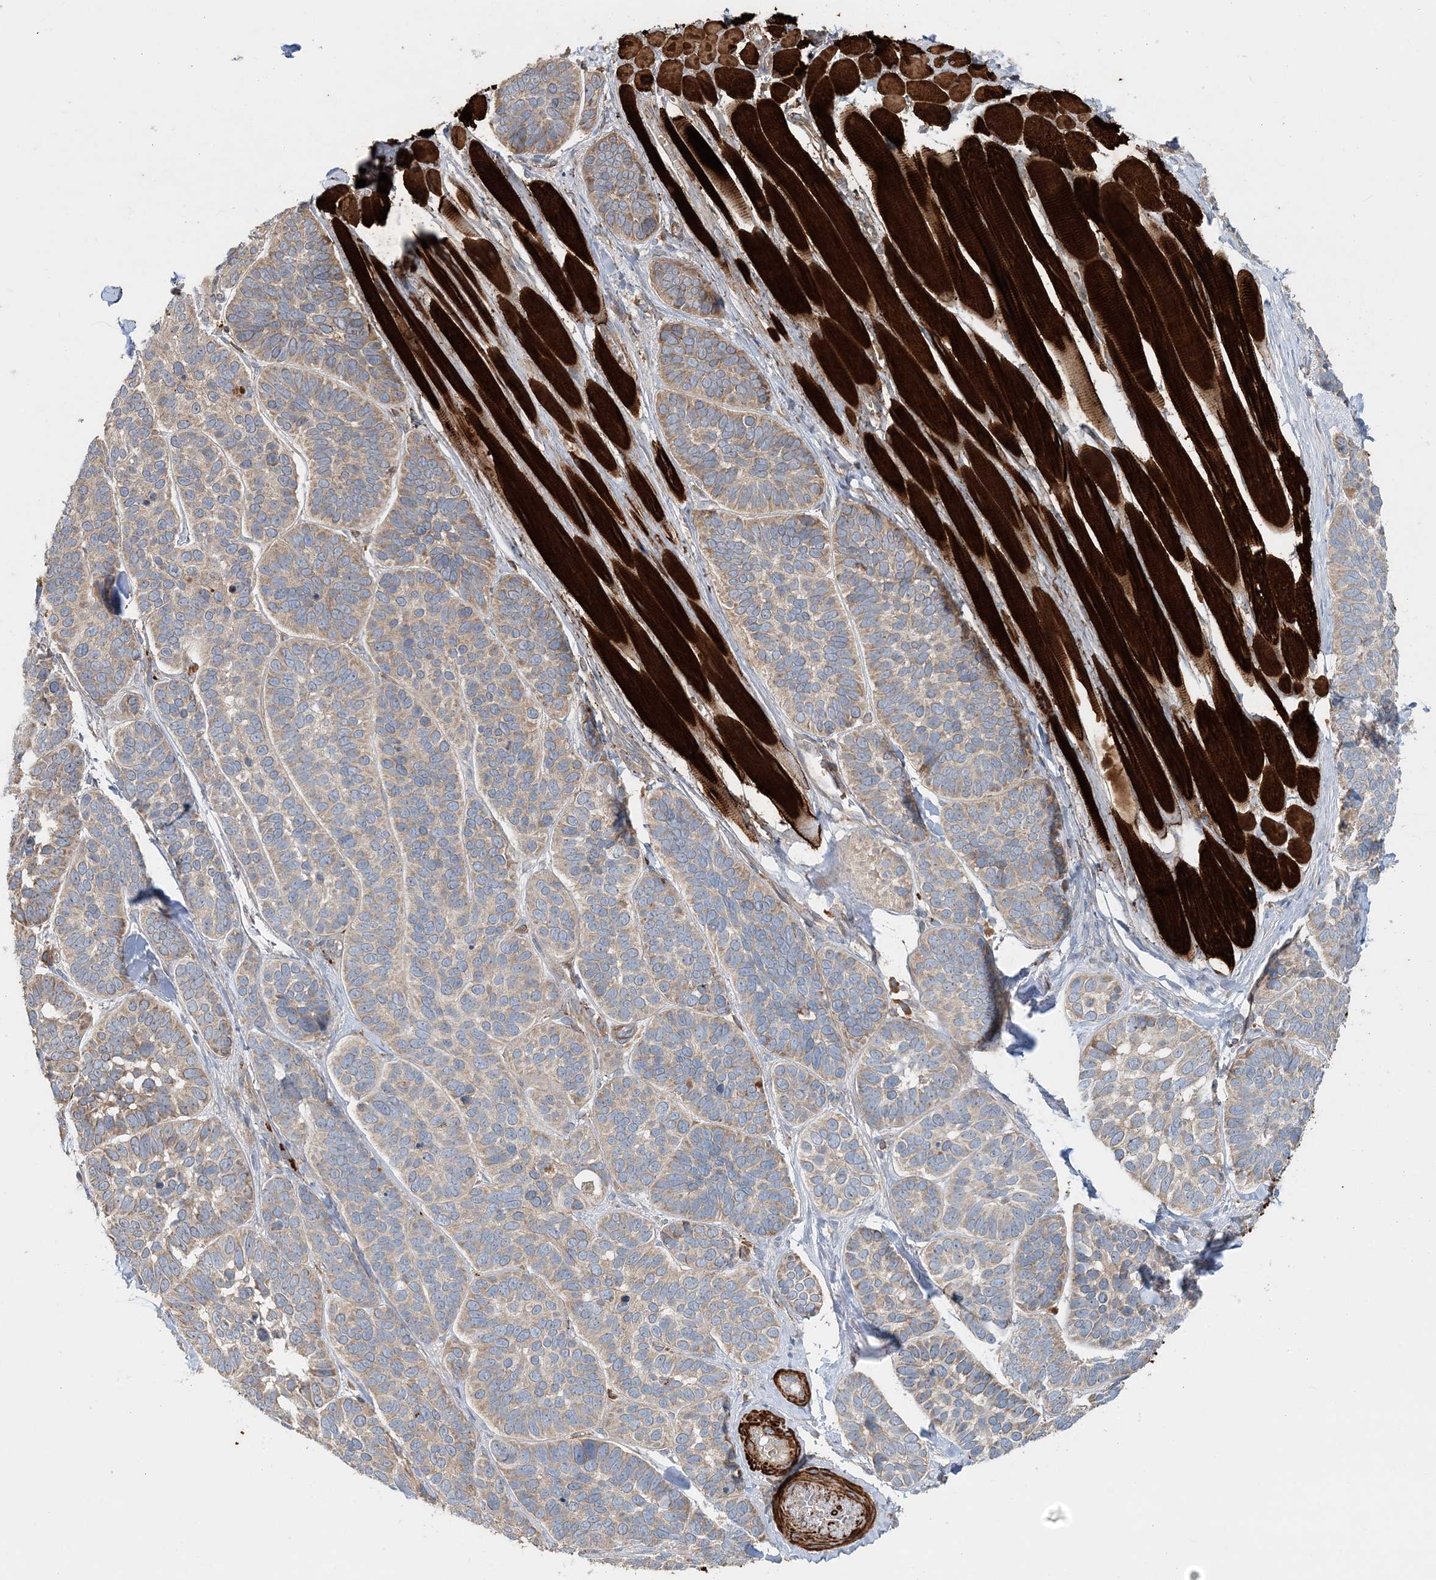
{"staining": {"intensity": "weak", "quantity": "25%-75%", "location": "cytoplasmic/membranous"}, "tissue": "skin cancer", "cell_type": "Tumor cells", "image_type": "cancer", "snomed": [{"axis": "morphology", "description": "Basal cell carcinoma"}, {"axis": "topography", "description": "Skin"}], "caption": "Skin cancer tissue demonstrates weak cytoplasmic/membranous positivity in about 25%-75% of tumor cells", "gene": "TTI1", "patient": {"sex": "male", "age": 62}}